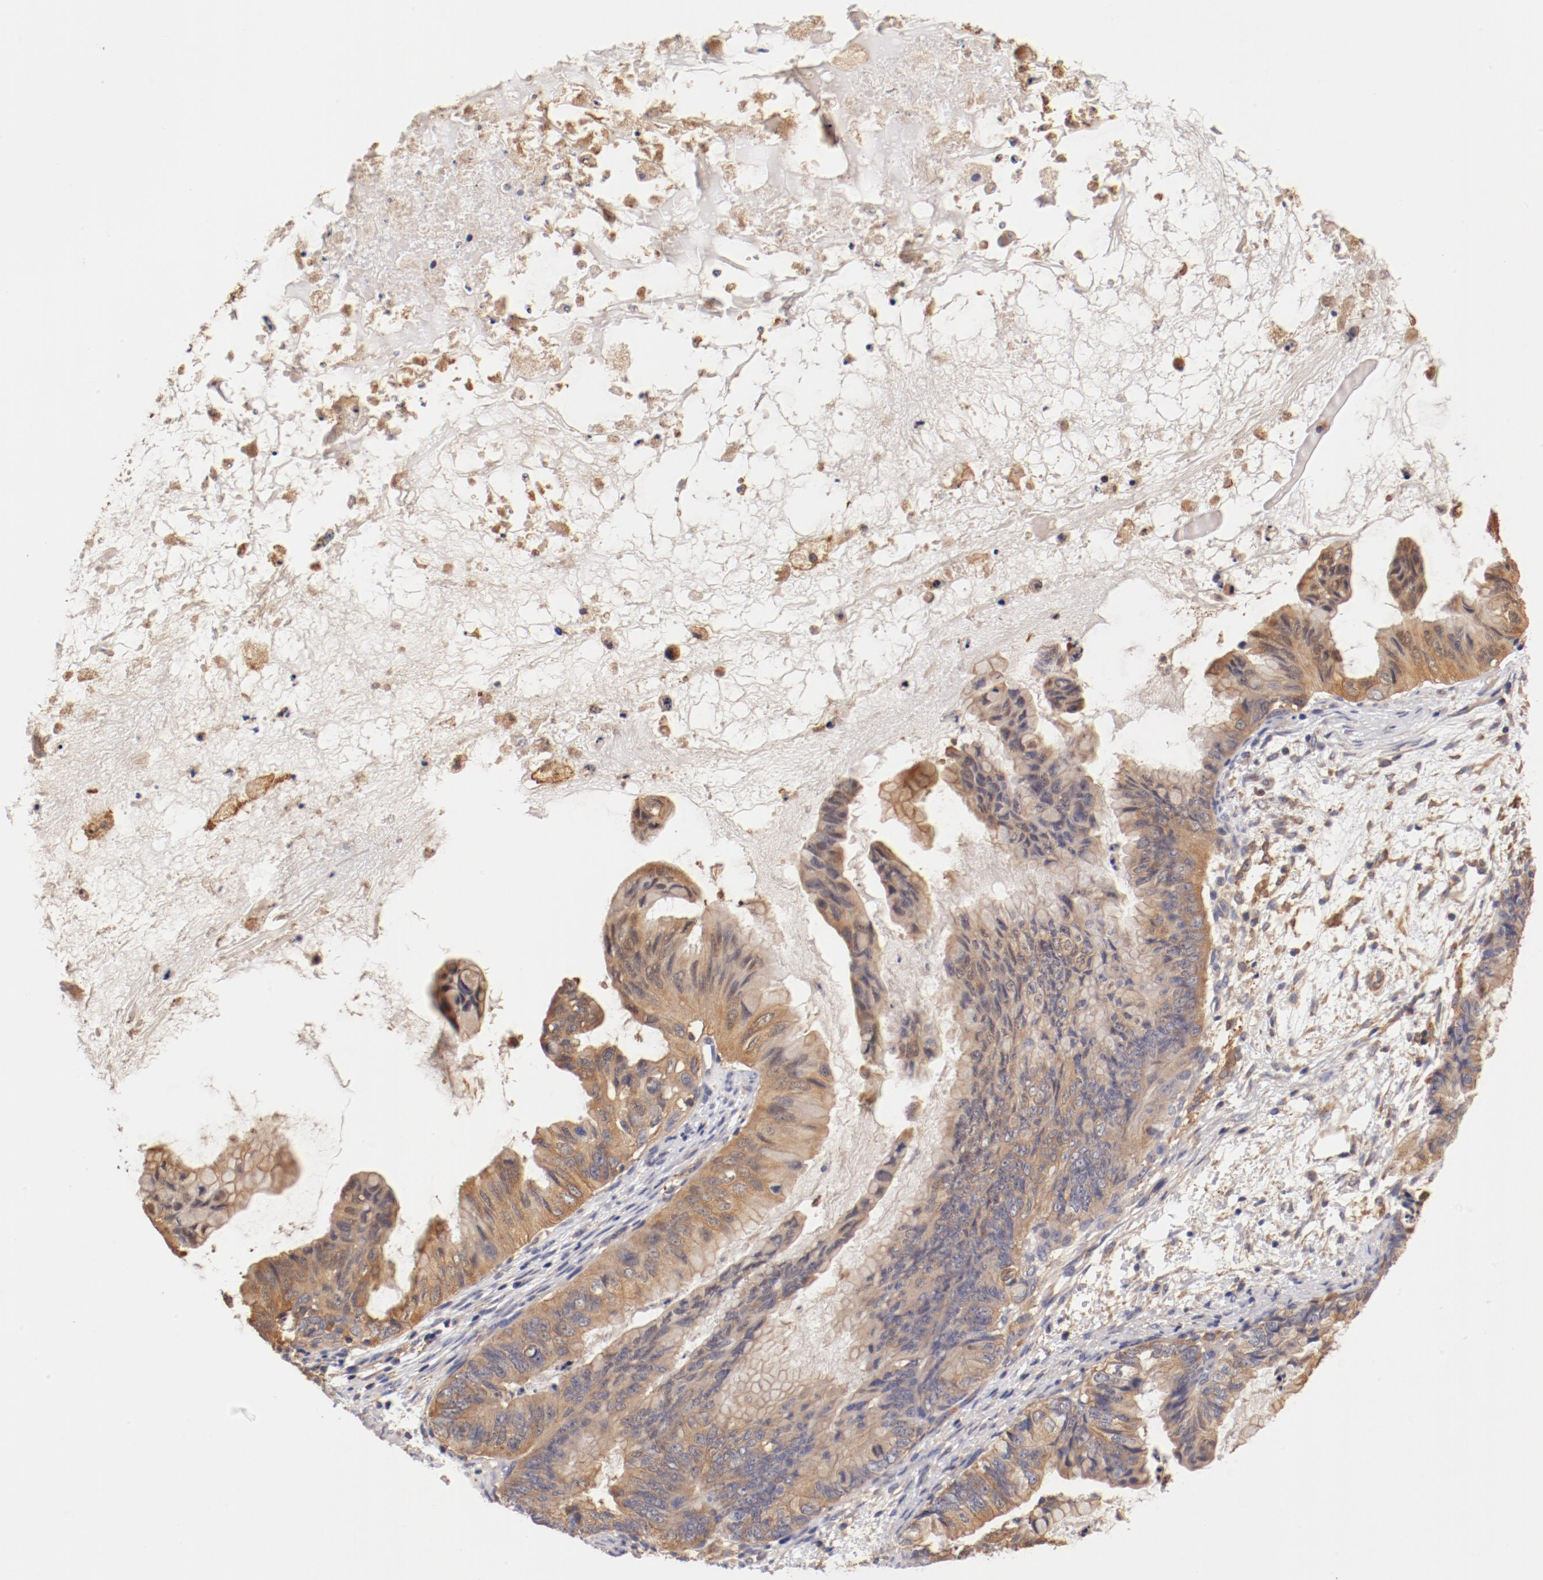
{"staining": {"intensity": "moderate", "quantity": ">75%", "location": "cytoplasmic/membranous"}, "tissue": "ovarian cancer", "cell_type": "Tumor cells", "image_type": "cancer", "snomed": [{"axis": "morphology", "description": "Cystadenocarcinoma, mucinous, NOS"}, {"axis": "topography", "description": "Ovary"}], "caption": "About >75% of tumor cells in human mucinous cystadenocarcinoma (ovarian) demonstrate moderate cytoplasmic/membranous protein expression as visualized by brown immunohistochemical staining.", "gene": "FCMR", "patient": {"sex": "female", "age": 36}}